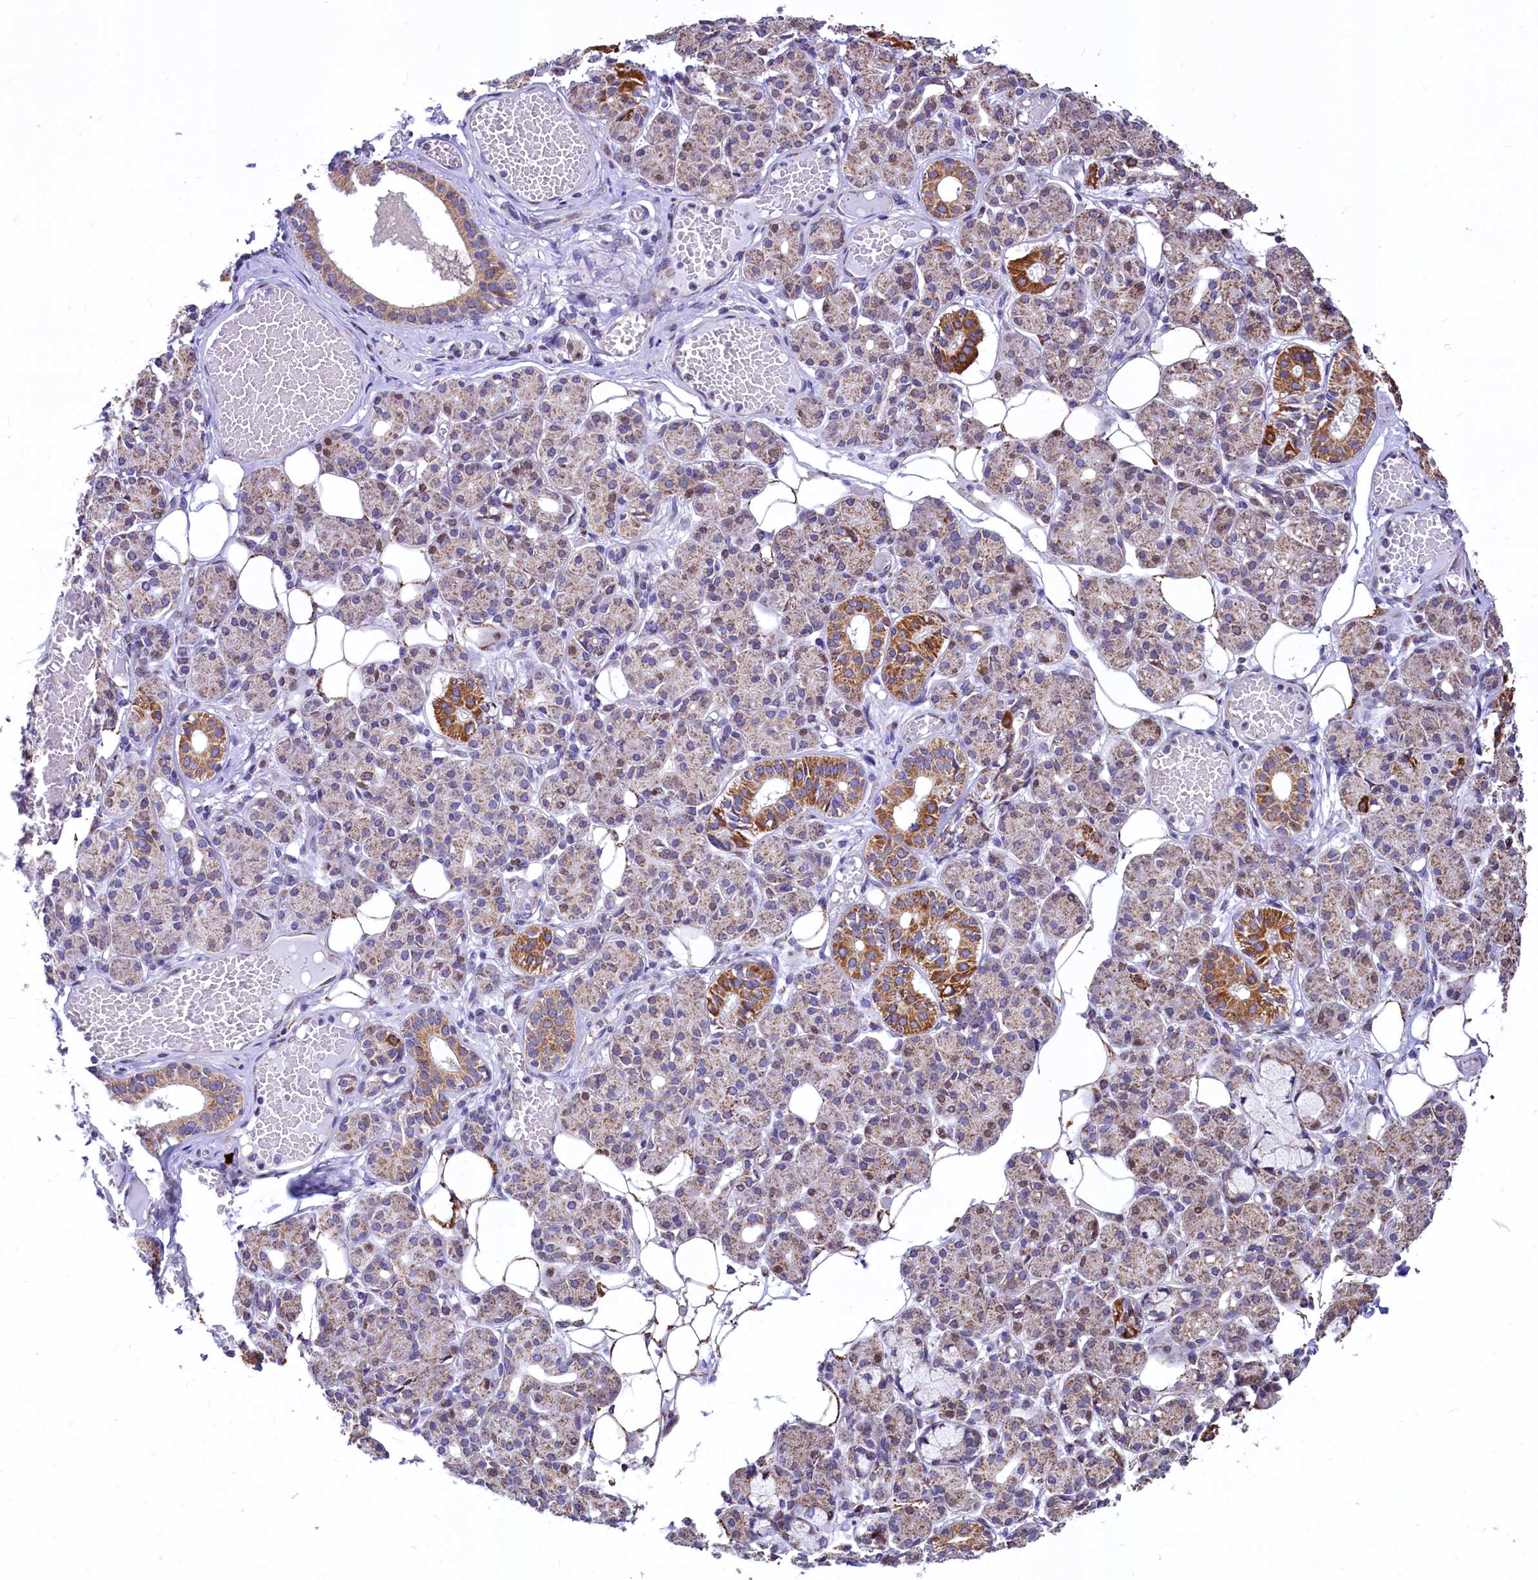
{"staining": {"intensity": "strong", "quantity": "<25%", "location": "cytoplasmic/membranous"}, "tissue": "salivary gland", "cell_type": "Glandular cells", "image_type": "normal", "snomed": [{"axis": "morphology", "description": "Normal tissue, NOS"}, {"axis": "topography", "description": "Salivary gland"}], "caption": "DAB (3,3'-diaminobenzidine) immunohistochemical staining of normal salivary gland demonstrates strong cytoplasmic/membranous protein positivity in about <25% of glandular cells. (DAB (3,3'-diaminobenzidine) IHC with brightfield microscopy, high magnification).", "gene": "VWCE", "patient": {"sex": "male", "age": 63}}